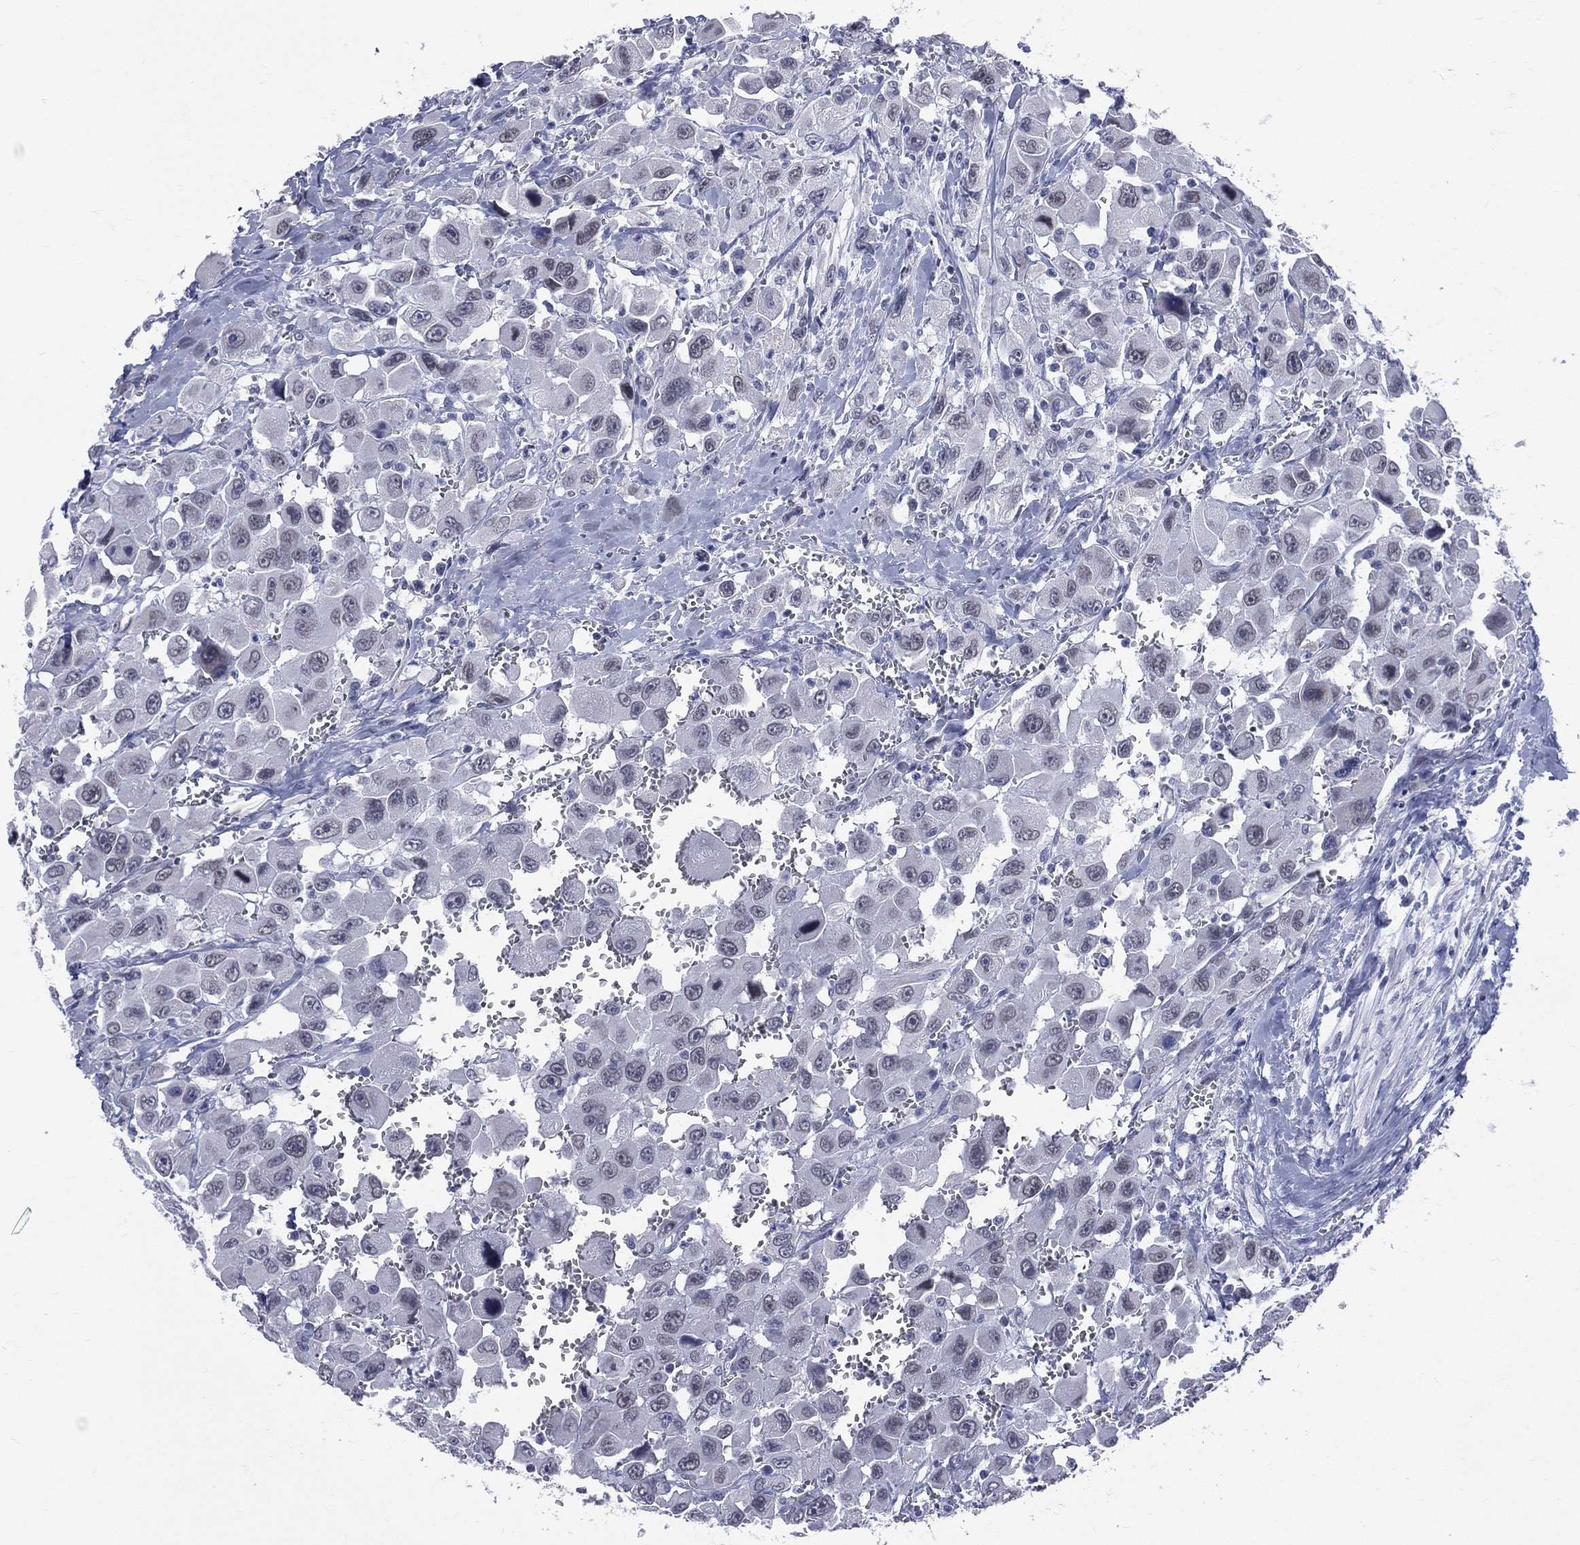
{"staining": {"intensity": "negative", "quantity": "none", "location": "none"}, "tissue": "head and neck cancer", "cell_type": "Tumor cells", "image_type": "cancer", "snomed": [{"axis": "morphology", "description": "Squamous cell carcinoma, NOS"}, {"axis": "morphology", "description": "Squamous cell carcinoma, metastatic, NOS"}, {"axis": "topography", "description": "Oral tissue"}, {"axis": "topography", "description": "Head-Neck"}], "caption": "A photomicrograph of human squamous cell carcinoma (head and neck) is negative for staining in tumor cells.", "gene": "MLLT10", "patient": {"sex": "female", "age": 85}}